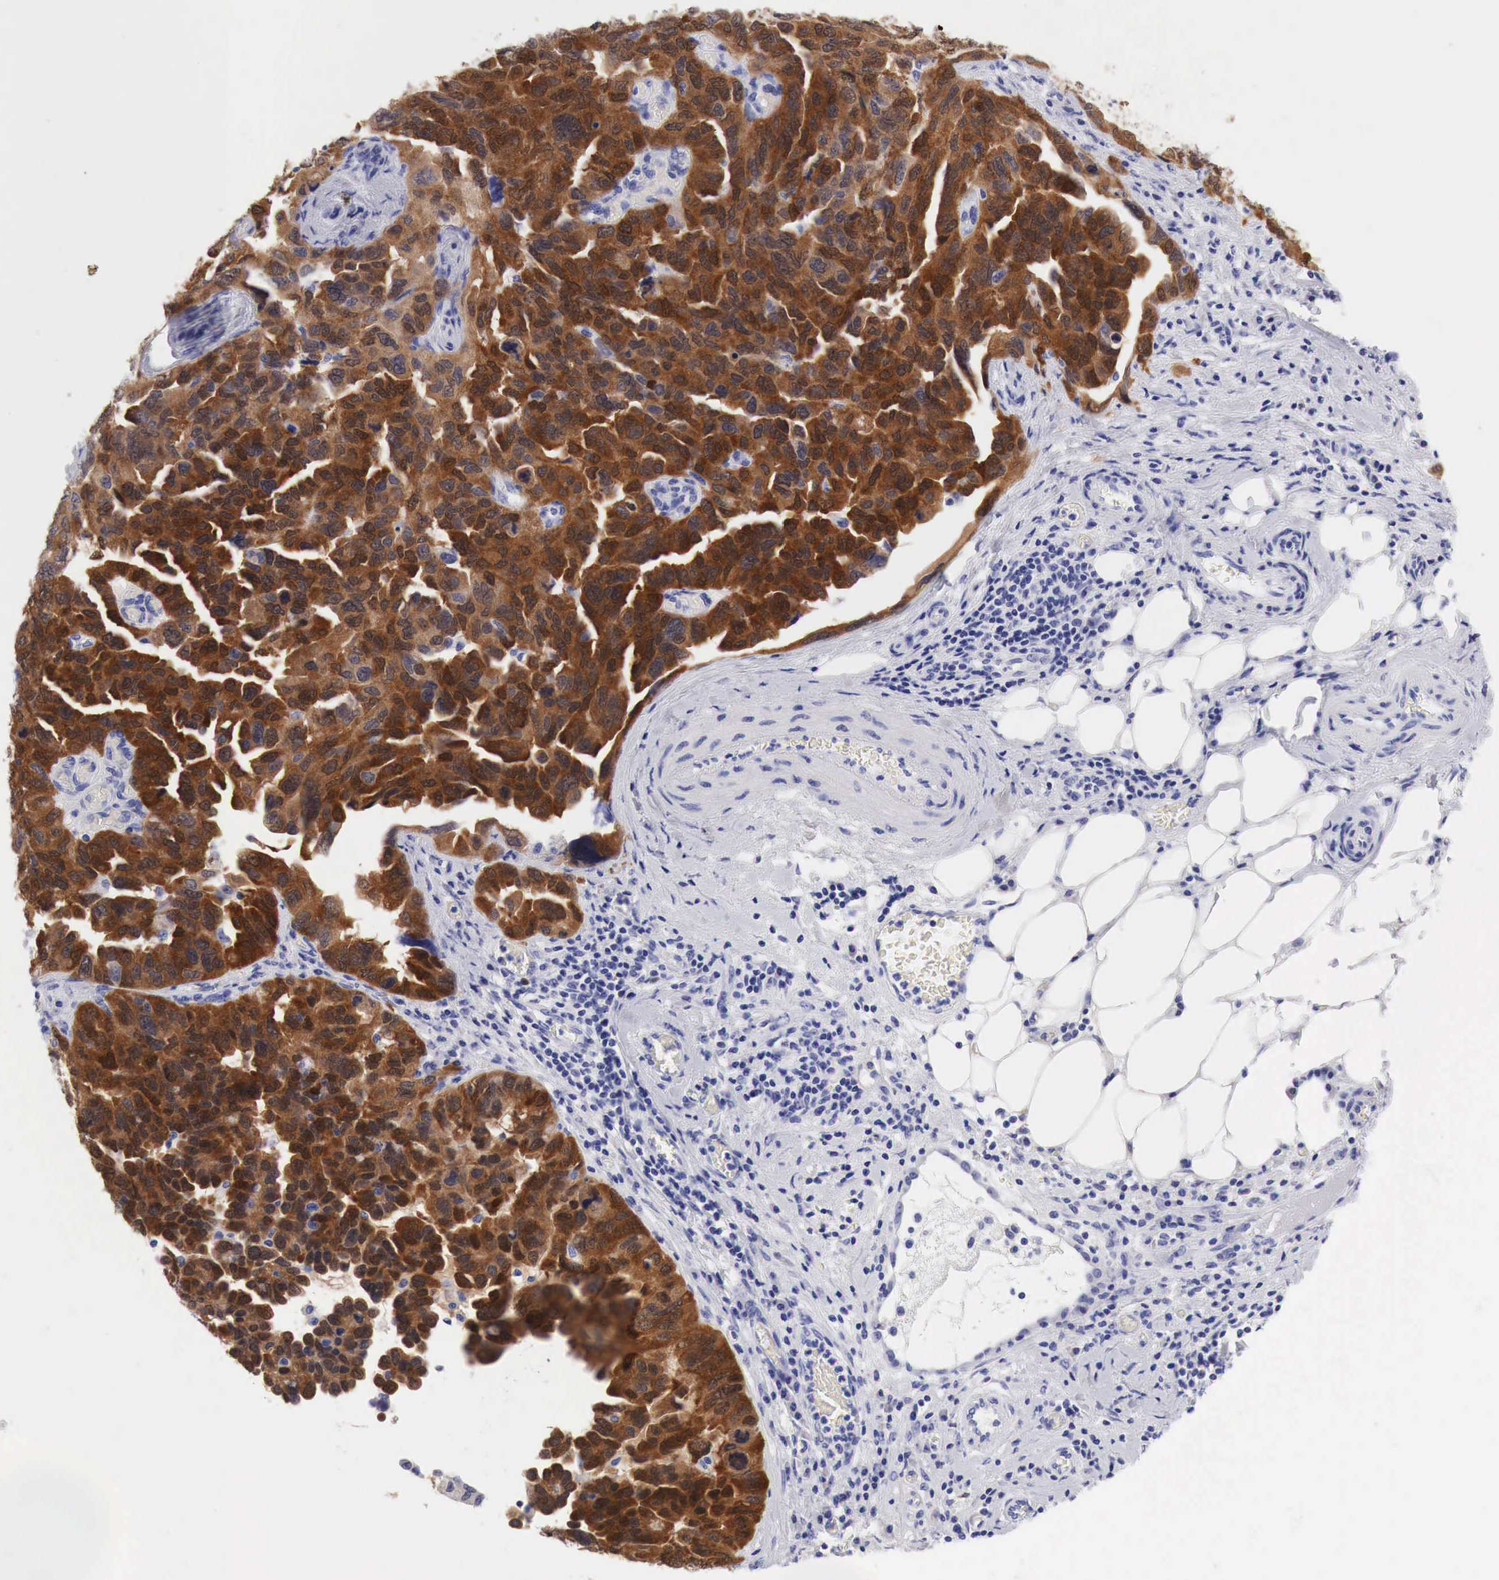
{"staining": {"intensity": "strong", "quantity": ">75%", "location": "cytoplasmic/membranous"}, "tissue": "ovarian cancer", "cell_type": "Tumor cells", "image_type": "cancer", "snomed": [{"axis": "morphology", "description": "Cystadenocarcinoma, serous, NOS"}, {"axis": "topography", "description": "Ovary"}], "caption": "The photomicrograph demonstrates immunohistochemical staining of ovarian cancer. There is strong cytoplasmic/membranous positivity is present in about >75% of tumor cells.", "gene": "CDKN2A", "patient": {"sex": "female", "age": 64}}